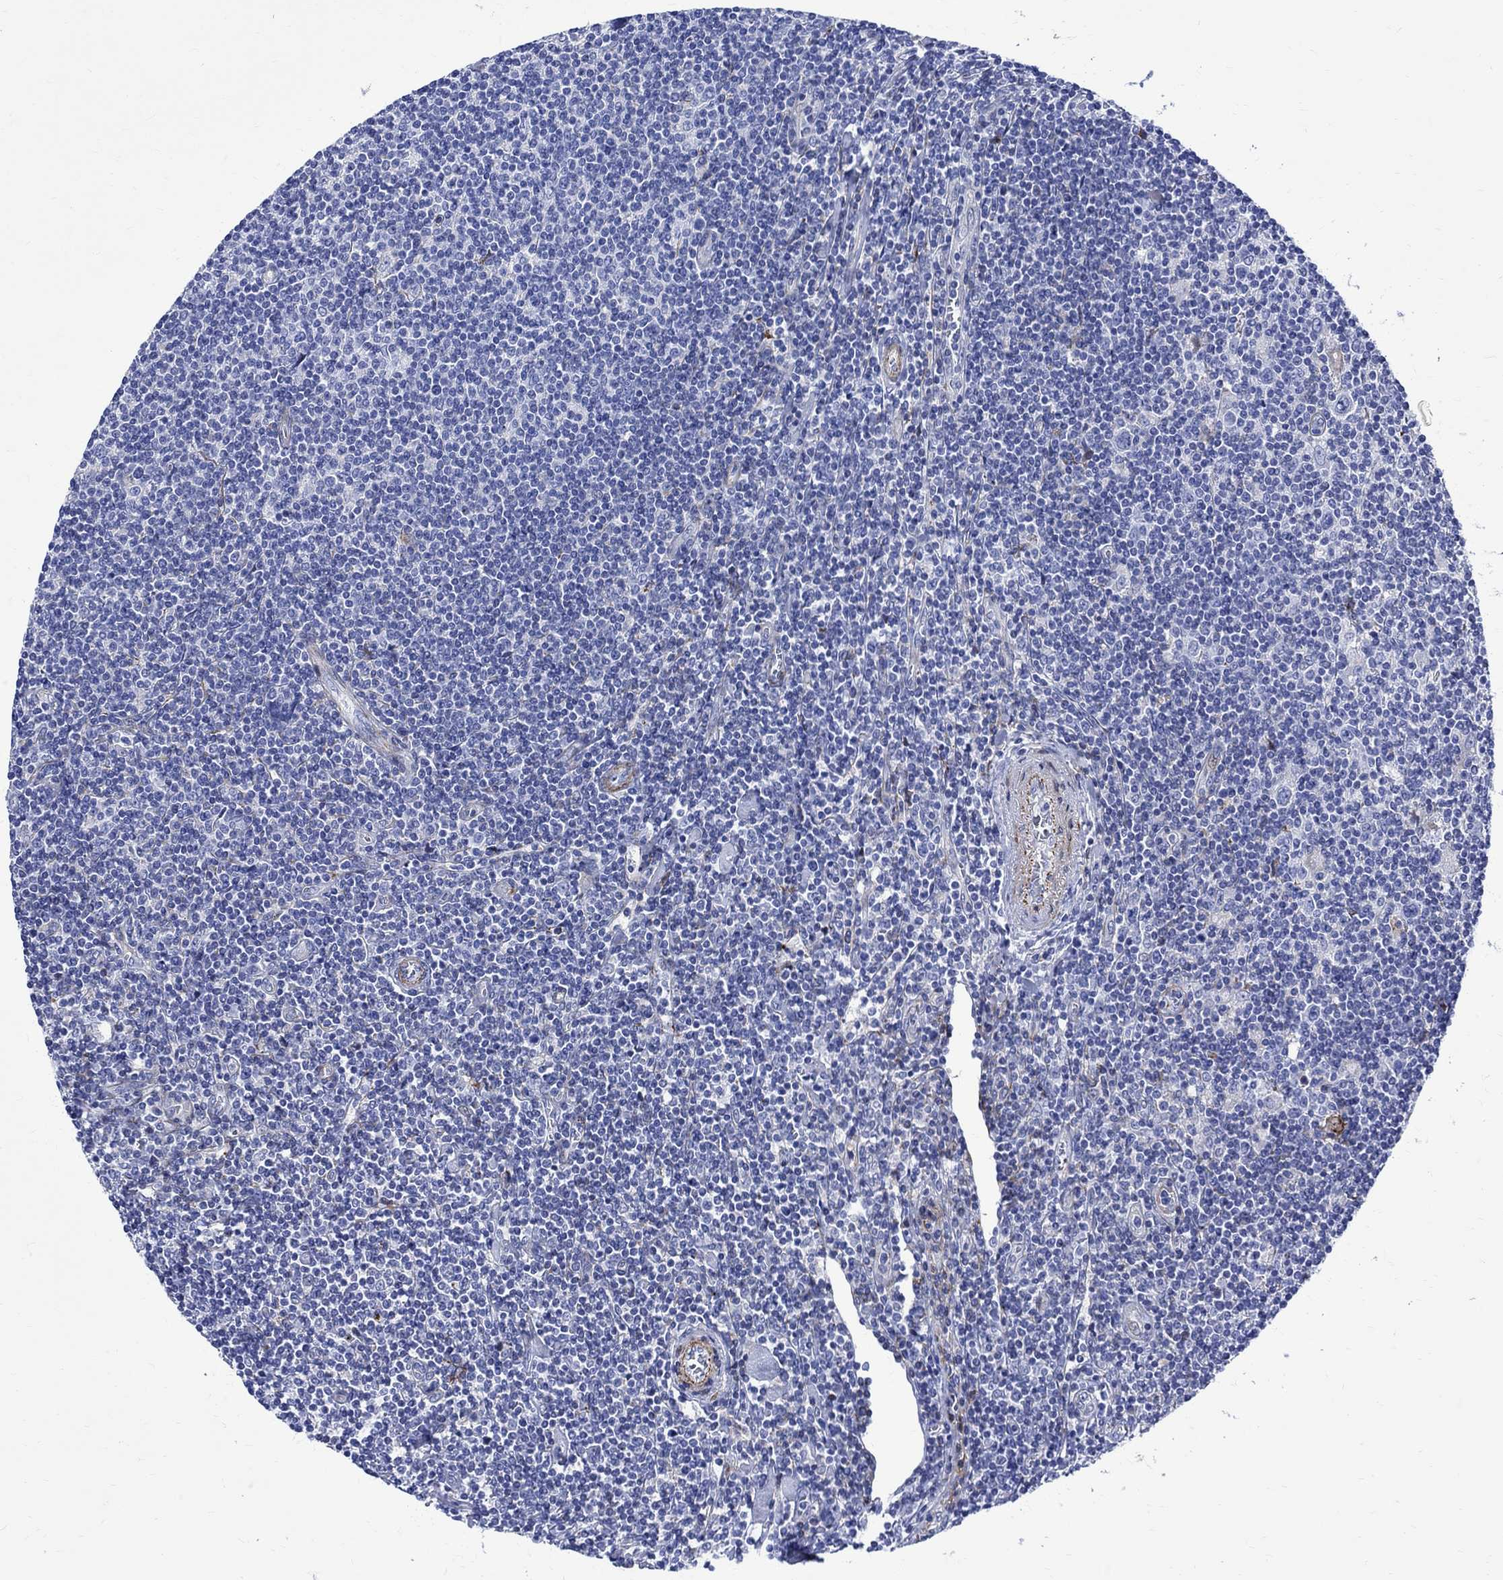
{"staining": {"intensity": "negative", "quantity": "none", "location": "none"}, "tissue": "lymphoma", "cell_type": "Tumor cells", "image_type": "cancer", "snomed": [{"axis": "morphology", "description": "Hodgkin's disease, NOS"}, {"axis": "topography", "description": "Lymph node"}], "caption": "Tumor cells are negative for protein expression in human Hodgkin's disease.", "gene": "PARVB", "patient": {"sex": "male", "age": 40}}